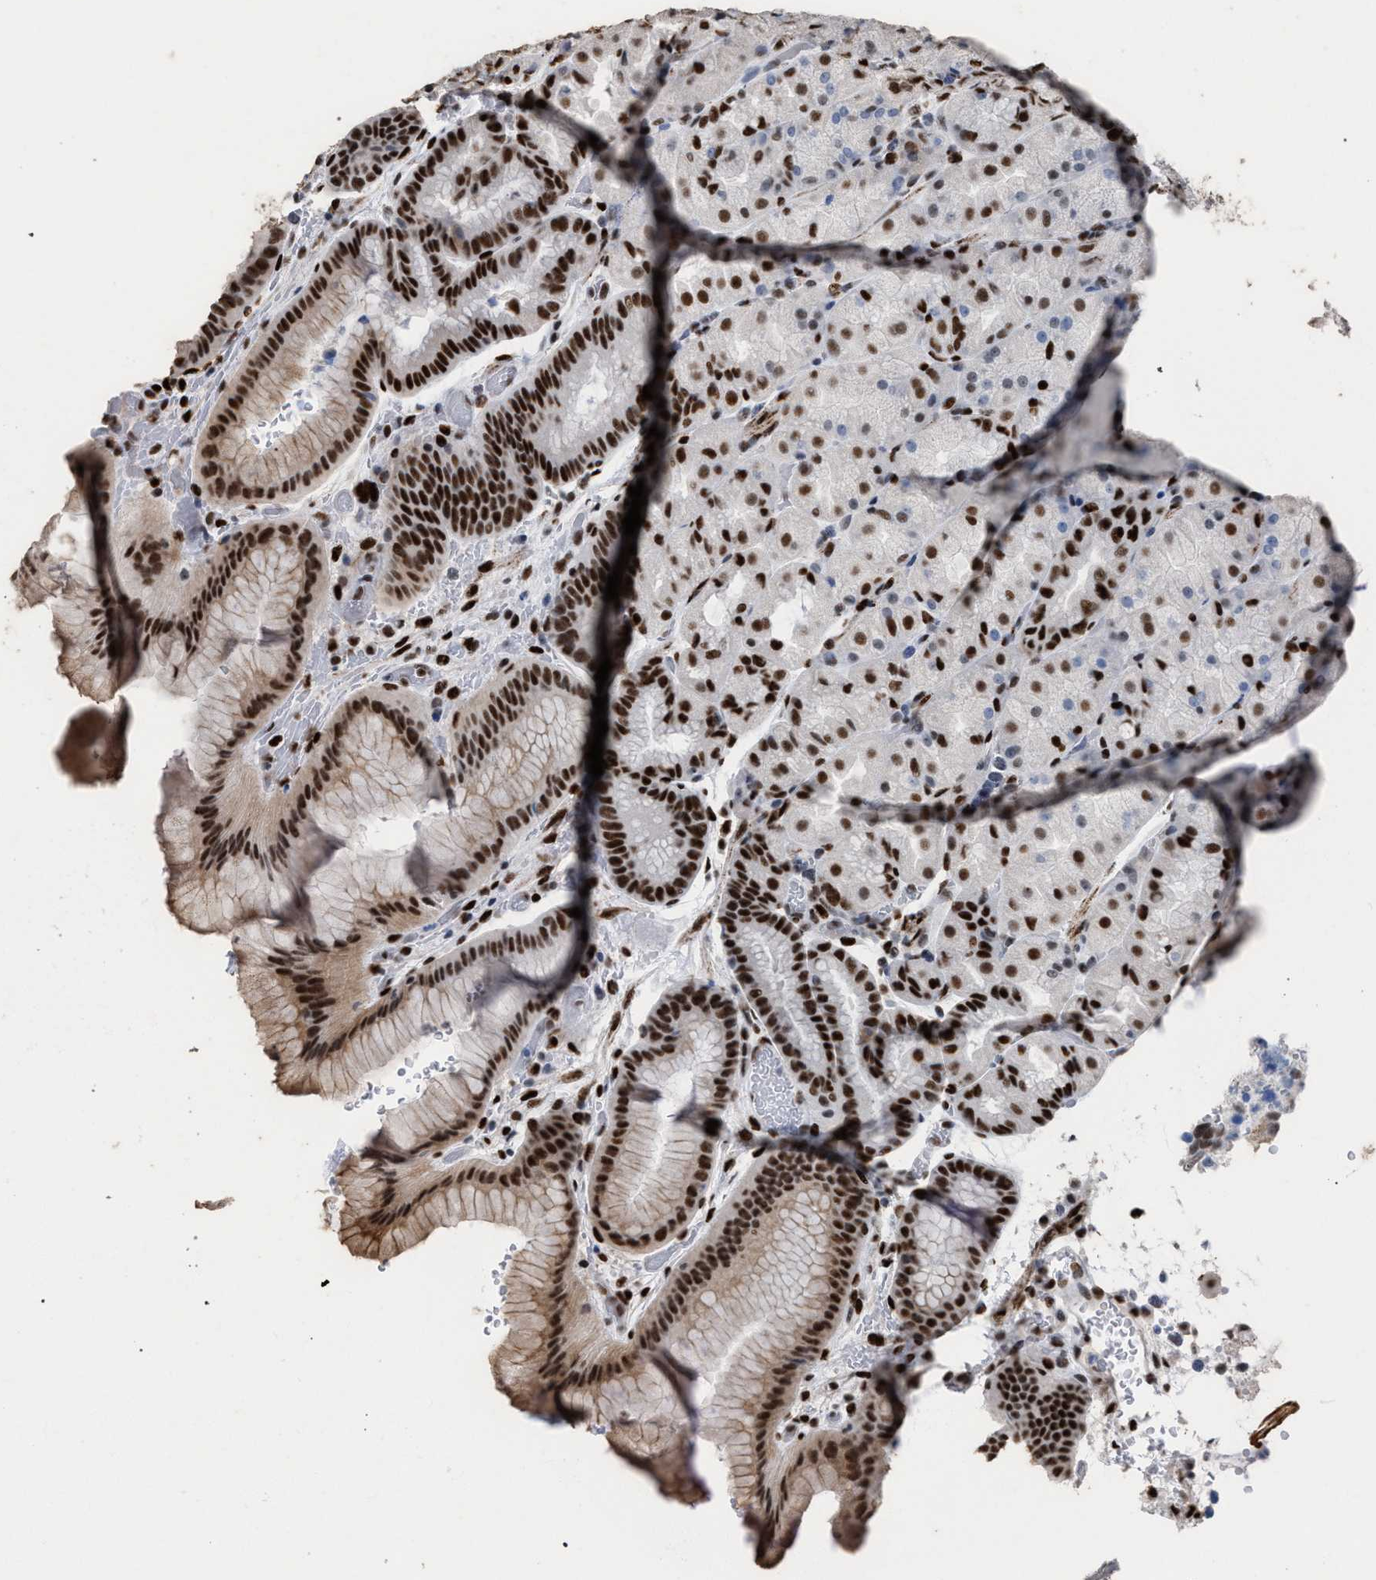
{"staining": {"intensity": "strong", "quantity": "25%-75%", "location": "nuclear"}, "tissue": "stomach", "cell_type": "Glandular cells", "image_type": "normal", "snomed": [{"axis": "morphology", "description": "Normal tissue, NOS"}, {"axis": "morphology", "description": "Carcinoid, malignant, NOS"}, {"axis": "topography", "description": "Stomach, upper"}], "caption": "Immunohistochemical staining of unremarkable stomach displays 25%-75% levels of strong nuclear protein staining in approximately 25%-75% of glandular cells. (DAB (3,3'-diaminobenzidine) = brown stain, brightfield microscopy at high magnification).", "gene": "TP53BP1", "patient": {"sex": "male", "age": 39}}